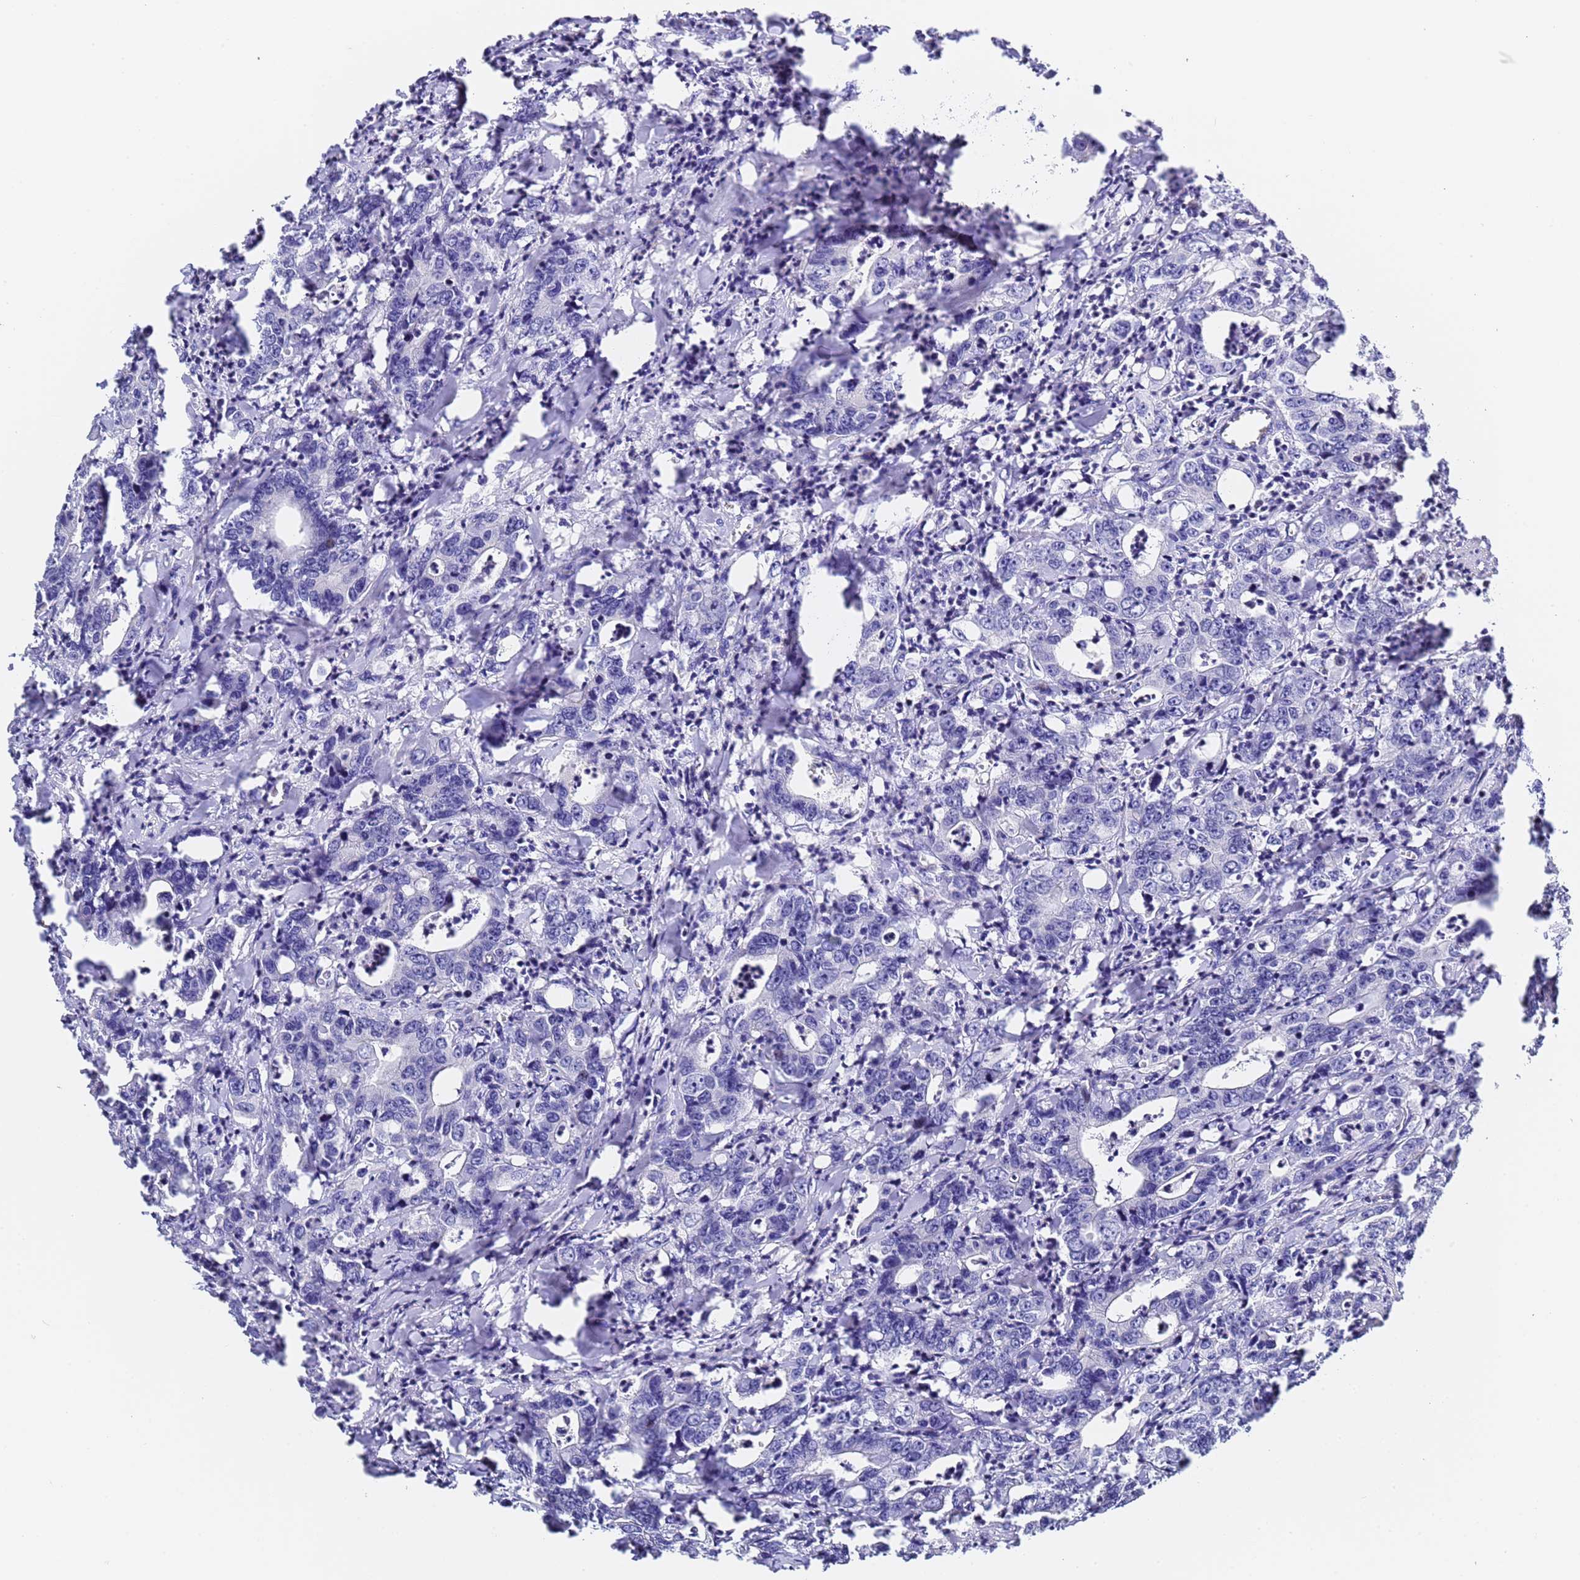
{"staining": {"intensity": "negative", "quantity": "none", "location": "none"}, "tissue": "colorectal cancer", "cell_type": "Tumor cells", "image_type": "cancer", "snomed": [{"axis": "morphology", "description": "Adenocarcinoma, NOS"}, {"axis": "topography", "description": "Colon"}], "caption": "The micrograph exhibits no staining of tumor cells in colorectal cancer (adenocarcinoma). (Brightfield microscopy of DAB (3,3'-diaminobenzidine) immunohistochemistry at high magnification).", "gene": "GABRA1", "patient": {"sex": "female", "age": 75}}